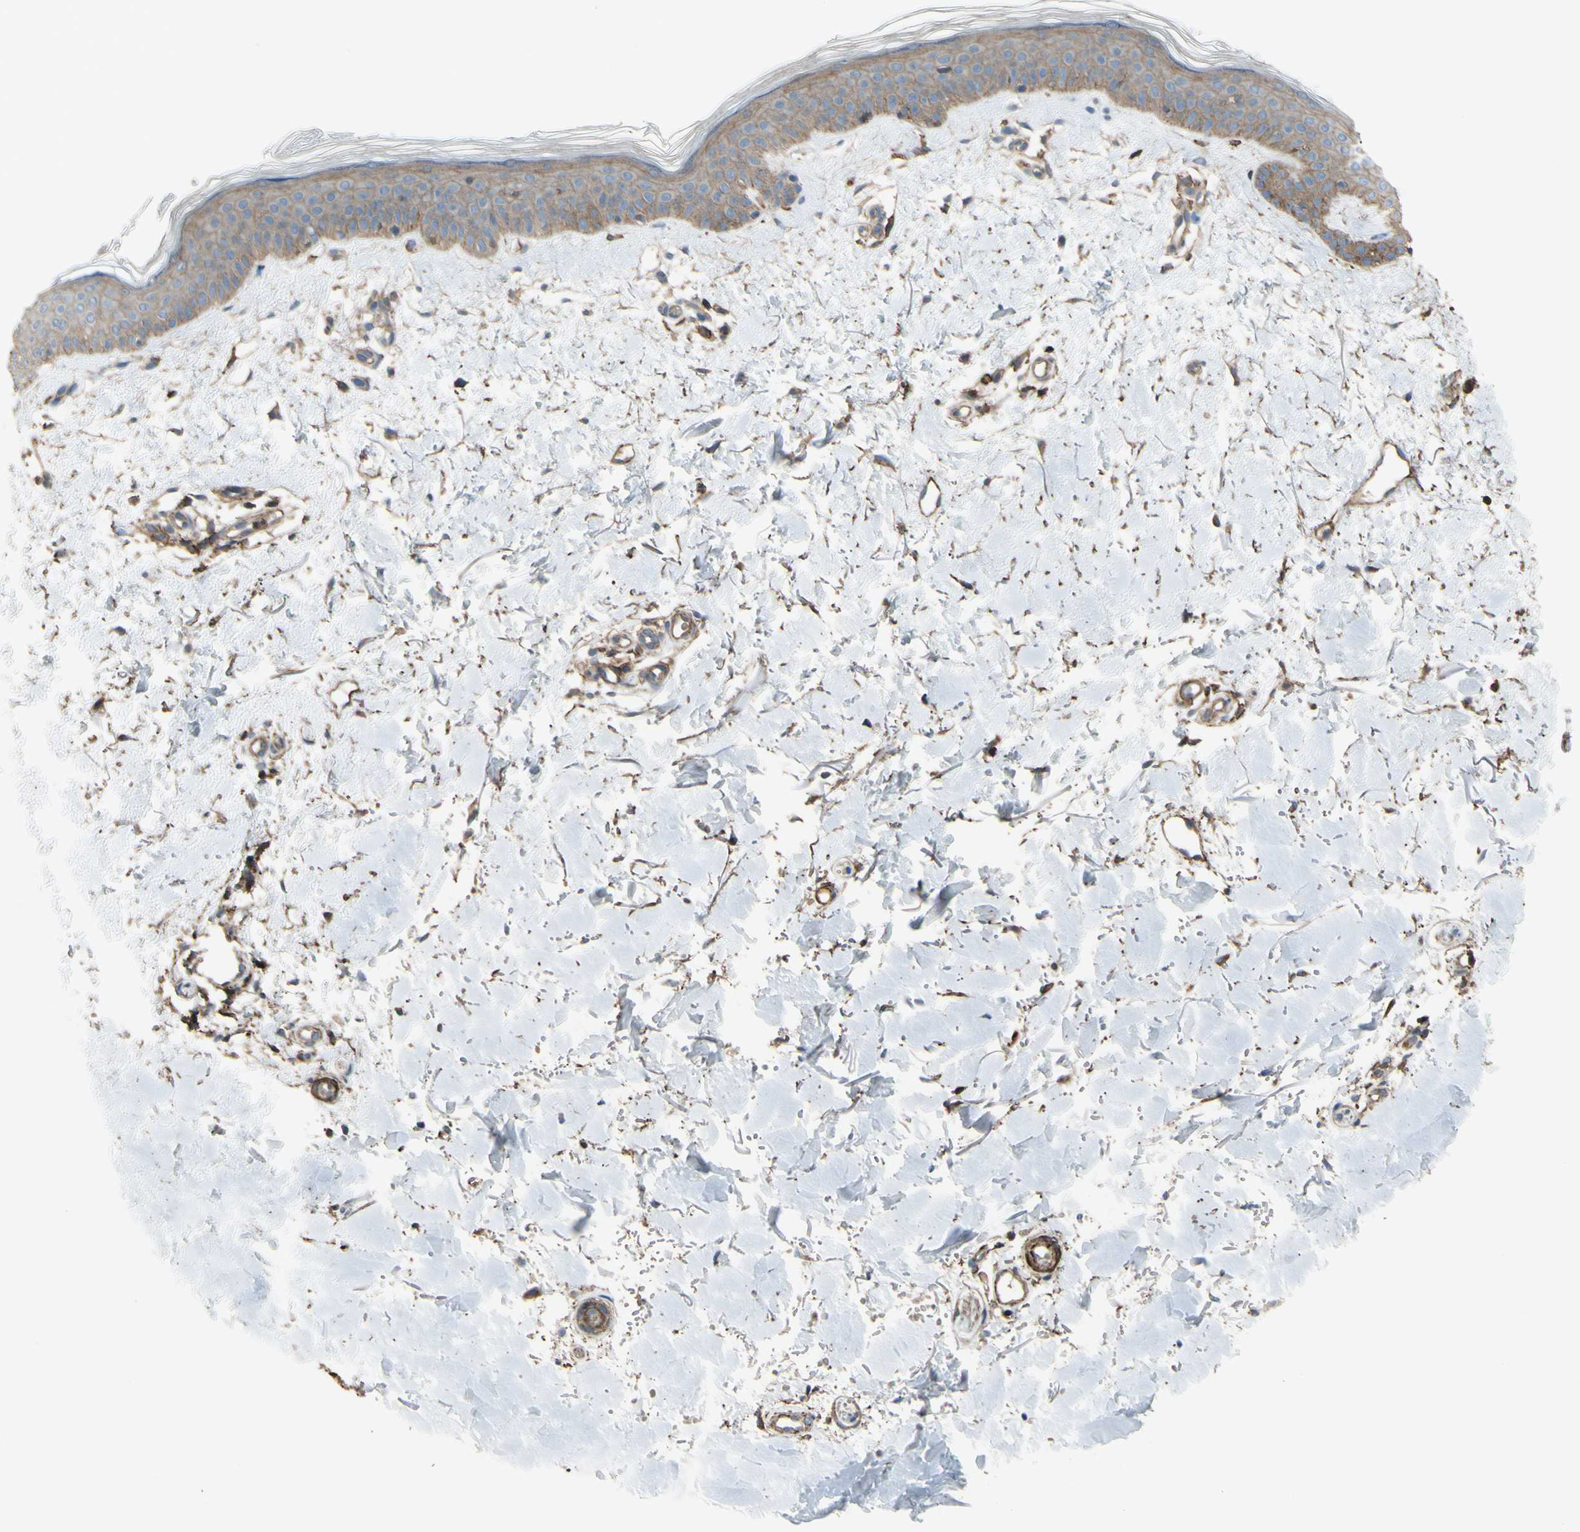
{"staining": {"intensity": "weak", "quantity": ">75%", "location": "cytoplasmic/membranous"}, "tissue": "skin", "cell_type": "Fibroblasts", "image_type": "normal", "snomed": [{"axis": "morphology", "description": "Normal tissue, NOS"}, {"axis": "topography", "description": "Skin"}], "caption": "Immunohistochemical staining of unremarkable human skin shows weak cytoplasmic/membranous protein staining in about >75% of fibroblasts. The staining was performed using DAB to visualize the protein expression in brown, while the nuclei were stained in blue with hematoxylin (Magnification: 20x).", "gene": "ADD3", "patient": {"sex": "female", "age": 56}}